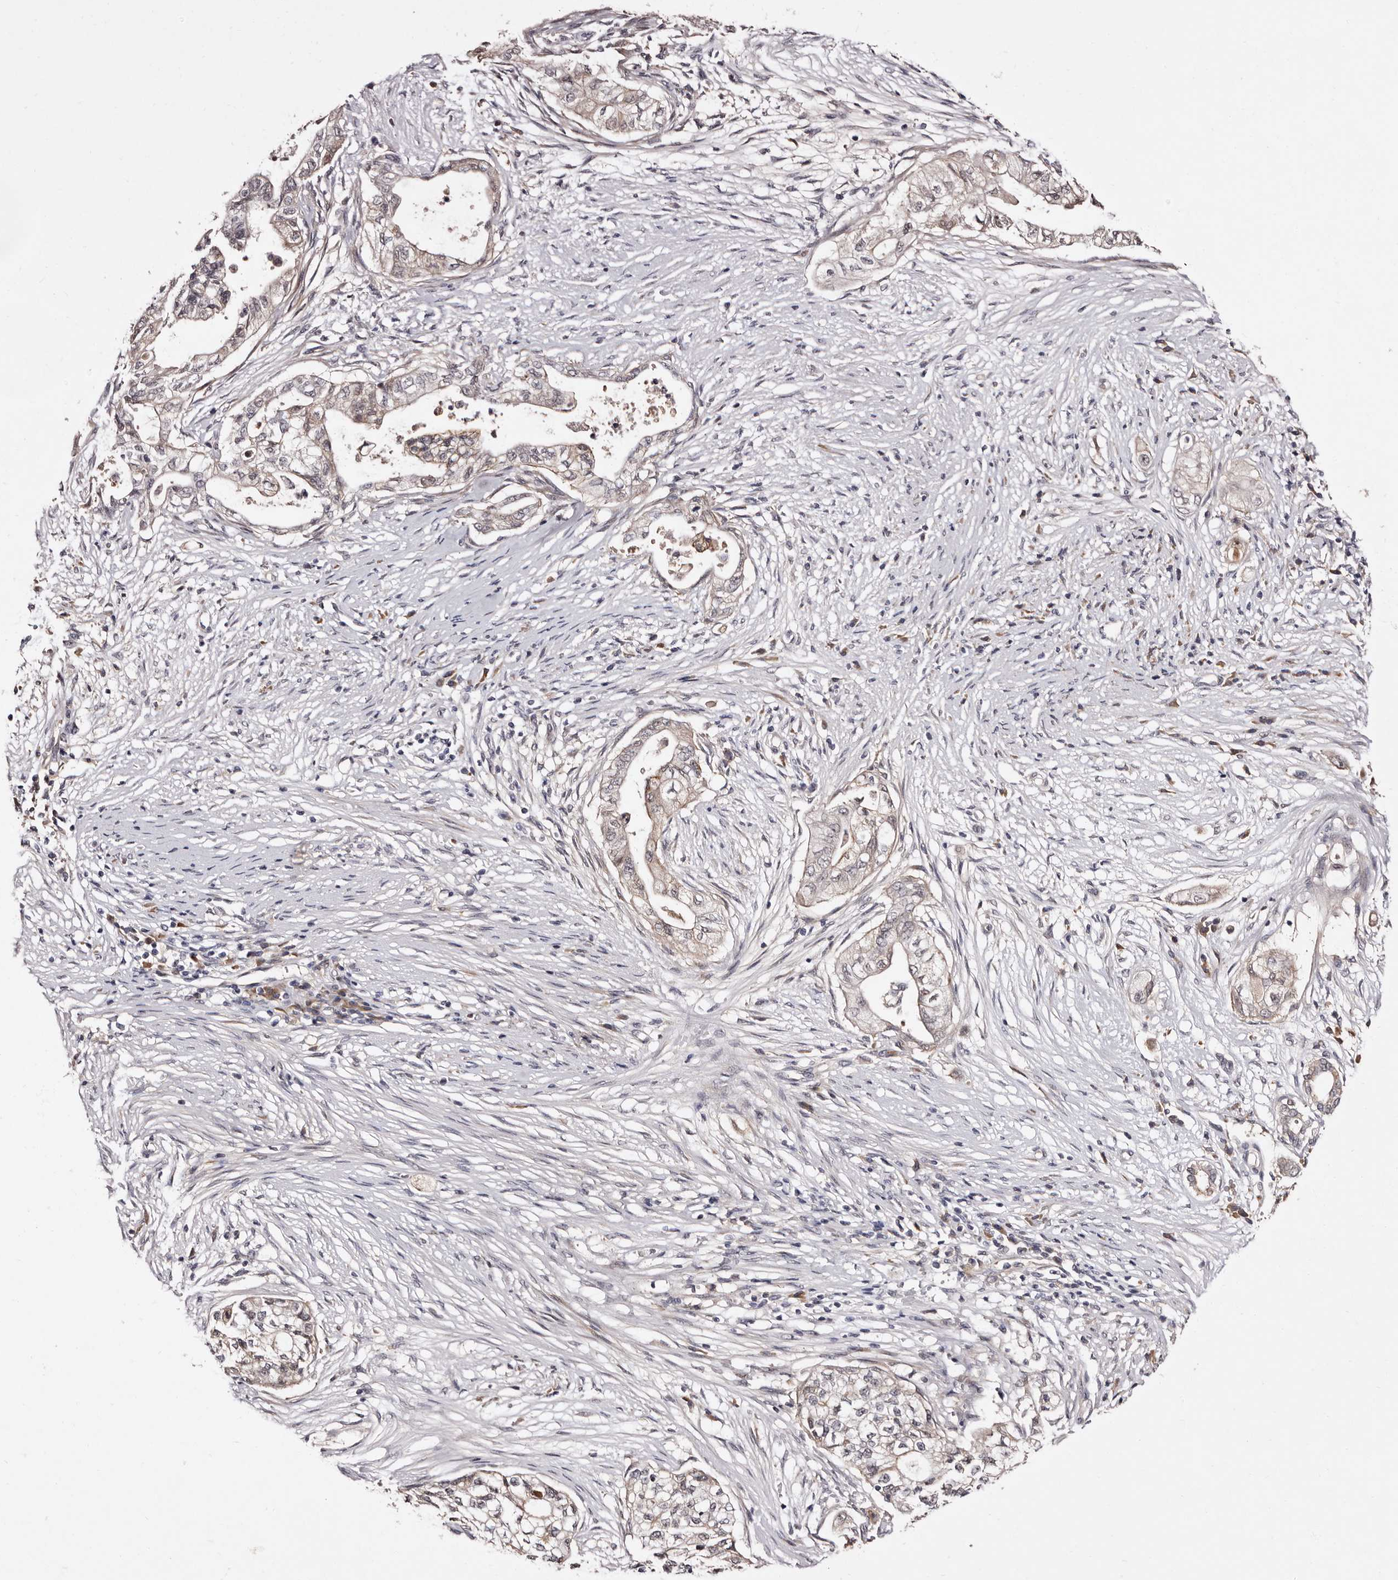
{"staining": {"intensity": "moderate", "quantity": "<25%", "location": "cytoplasmic/membranous"}, "tissue": "pancreatic cancer", "cell_type": "Tumor cells", "image_type": "cancer", "snomed": [{"axis": "morphology", "description": "Adenocarcinoma, NOS"}, {"axis": "topography", "description": "Pancreas"}], "caption": "The histopathology image exhibits immunohistochemical staining of pancreatic cancer (adenocarcinoma). There is moderate cytoplasmic/membranous expression is seen in approximately <25% of tumor cells. The staining was performed using DAB to visualize the protein expression in brown, while the nuclei were stained in blue with hematoxylin (Magnification: 20x).", "gene": "LANCL2", "patient": {"sex": "male", "age": 72}}